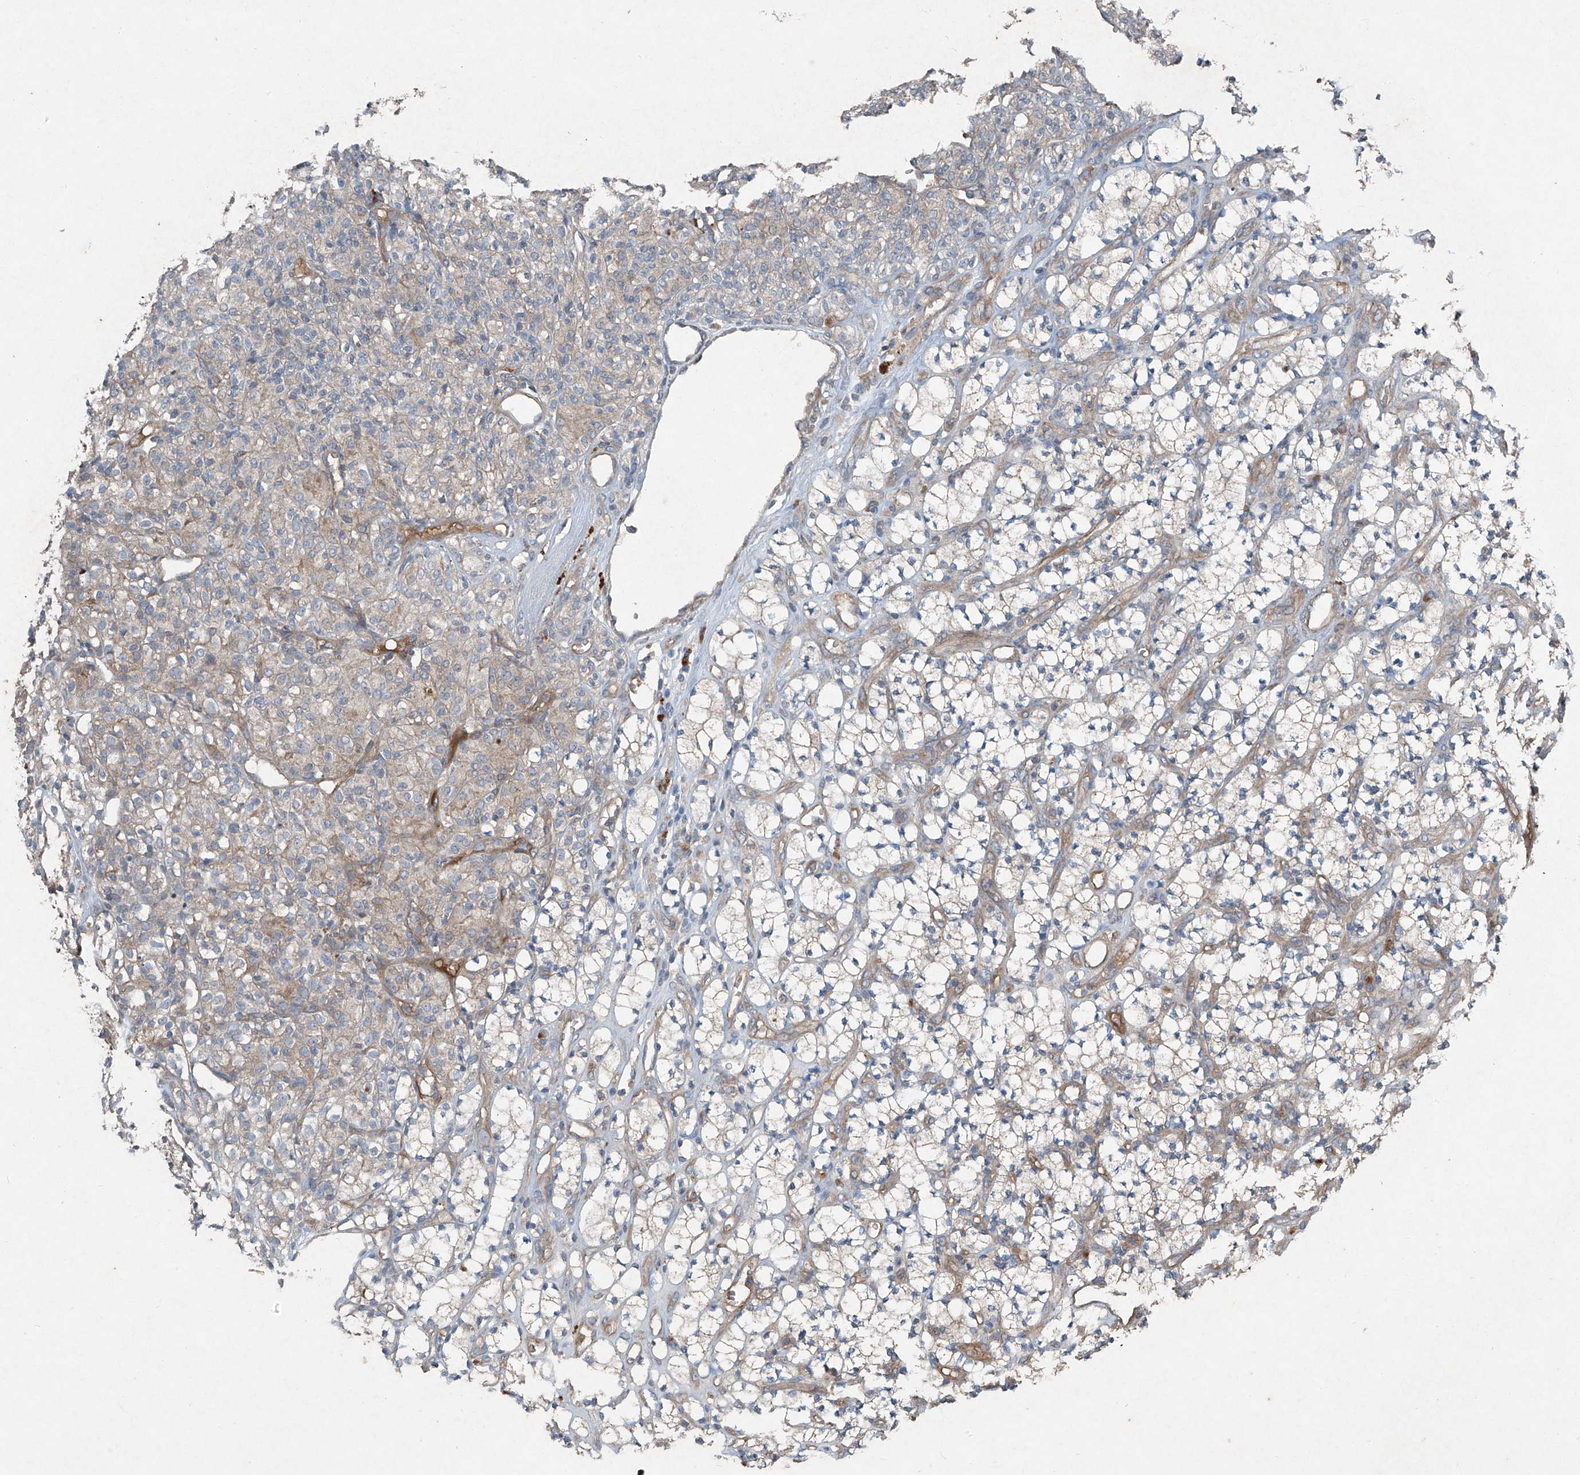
{"staining": {"intensity": "negative", "quantity": "none", "location": "none"}, "tissue": "renal cancer", "cell_type": "Tumor cells", "image_type": "cancer", "snomed": [{"axis": "morphology", "description": "Adenocarcinoma, NOS"}, {"axis": "topography", "description": "Kidney"}], "caption": "Tumor cells show no significant expression in renal cancer (adenocarcinoma).", "gene": "FOXRED2", "patient": {"sex": "male", "age": 77}}